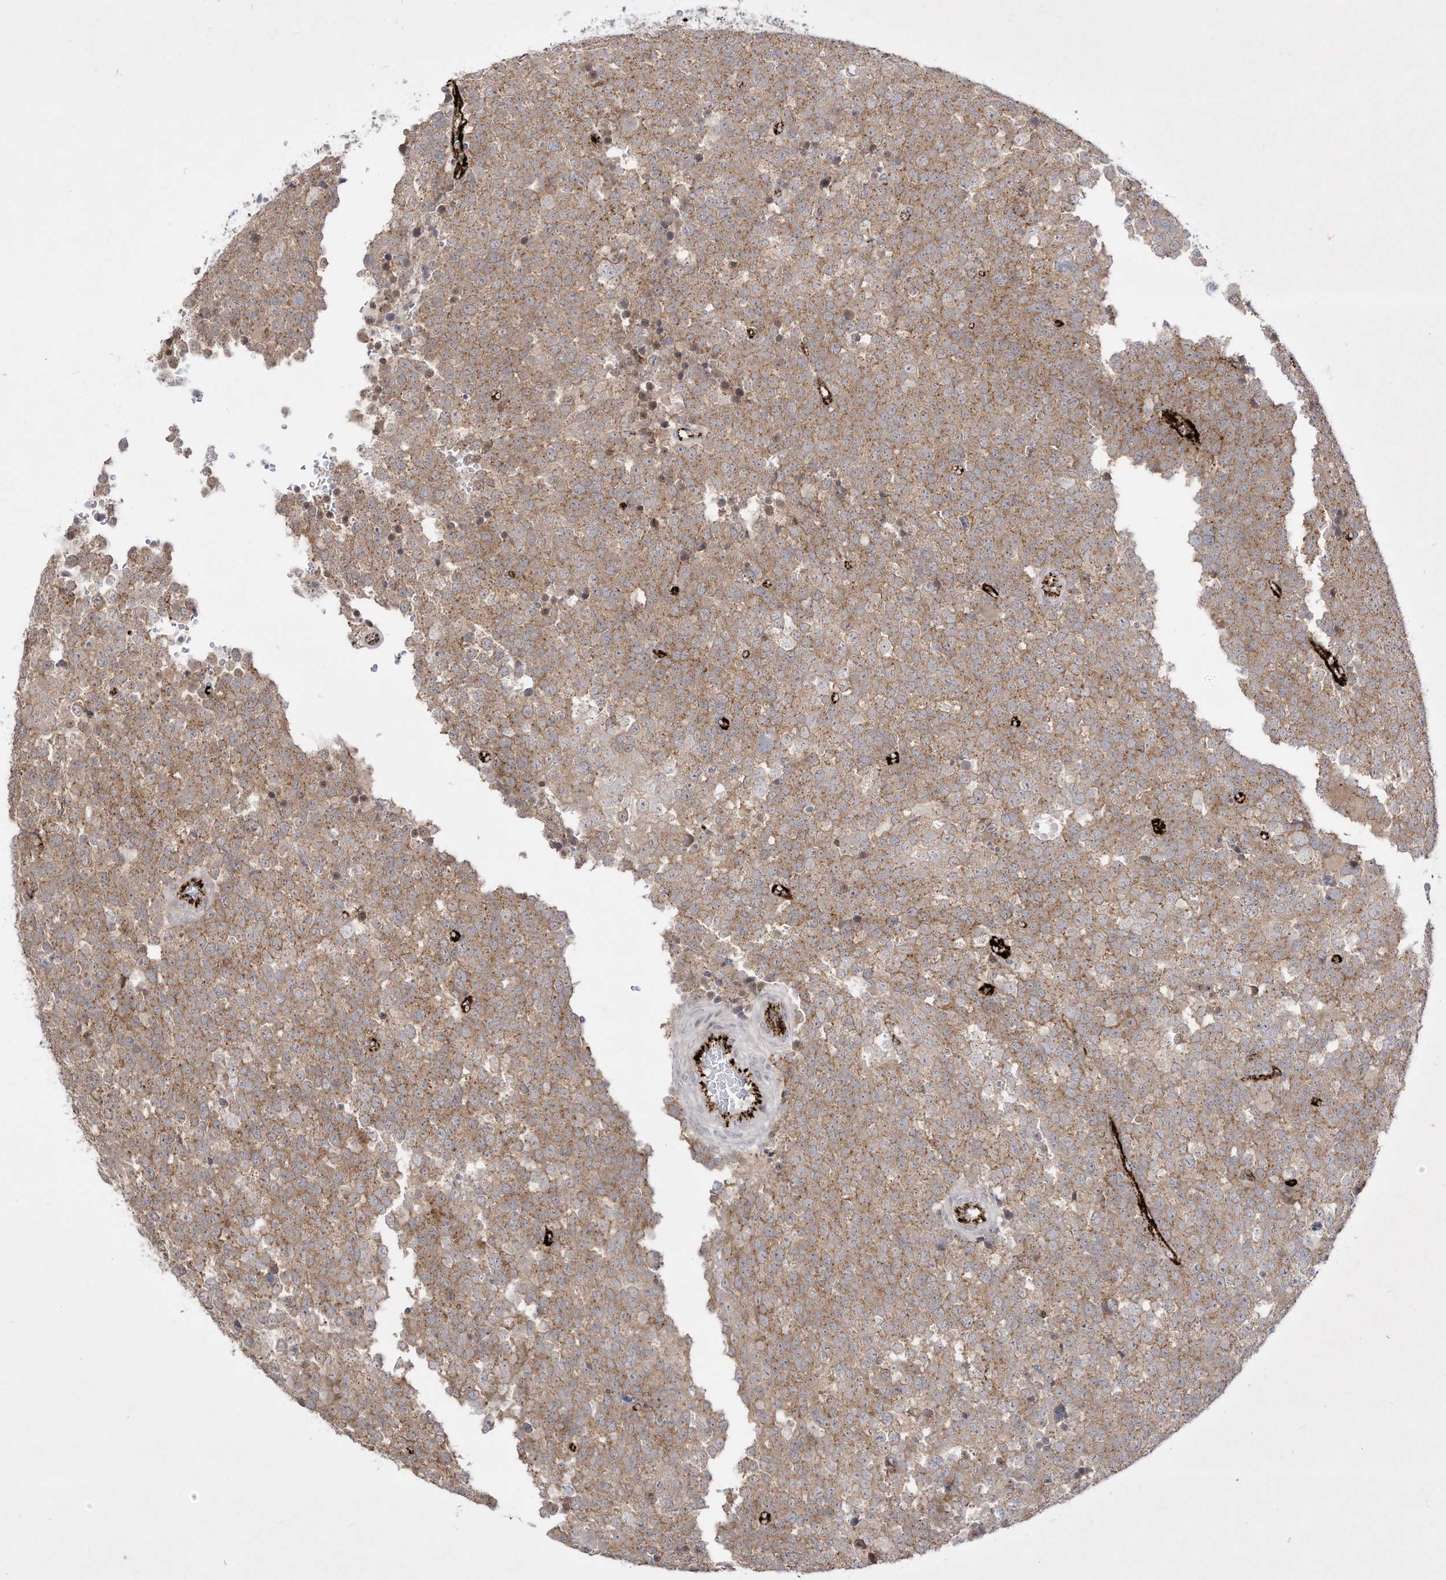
{"staining": {"intensity": "moderate", "quantity": ">75%", "location": "cytoplasmic/membranous"}, "tissue": "testis cancer", "cell_type": "Tumor cells", "image_type": "cancer", "snomed": [{"axis": "morphology", "description": "Seminoma, NOS"}, {"axis": "topography", "description": "Testis"}], "caption": "Seminoma (testis) tissue exhibits moderate cytoplasmic/membranous expression in approximately >75% of tumor cells", "gene": "ZGRF1", "patient": {"sex": "male", "age": 71}}